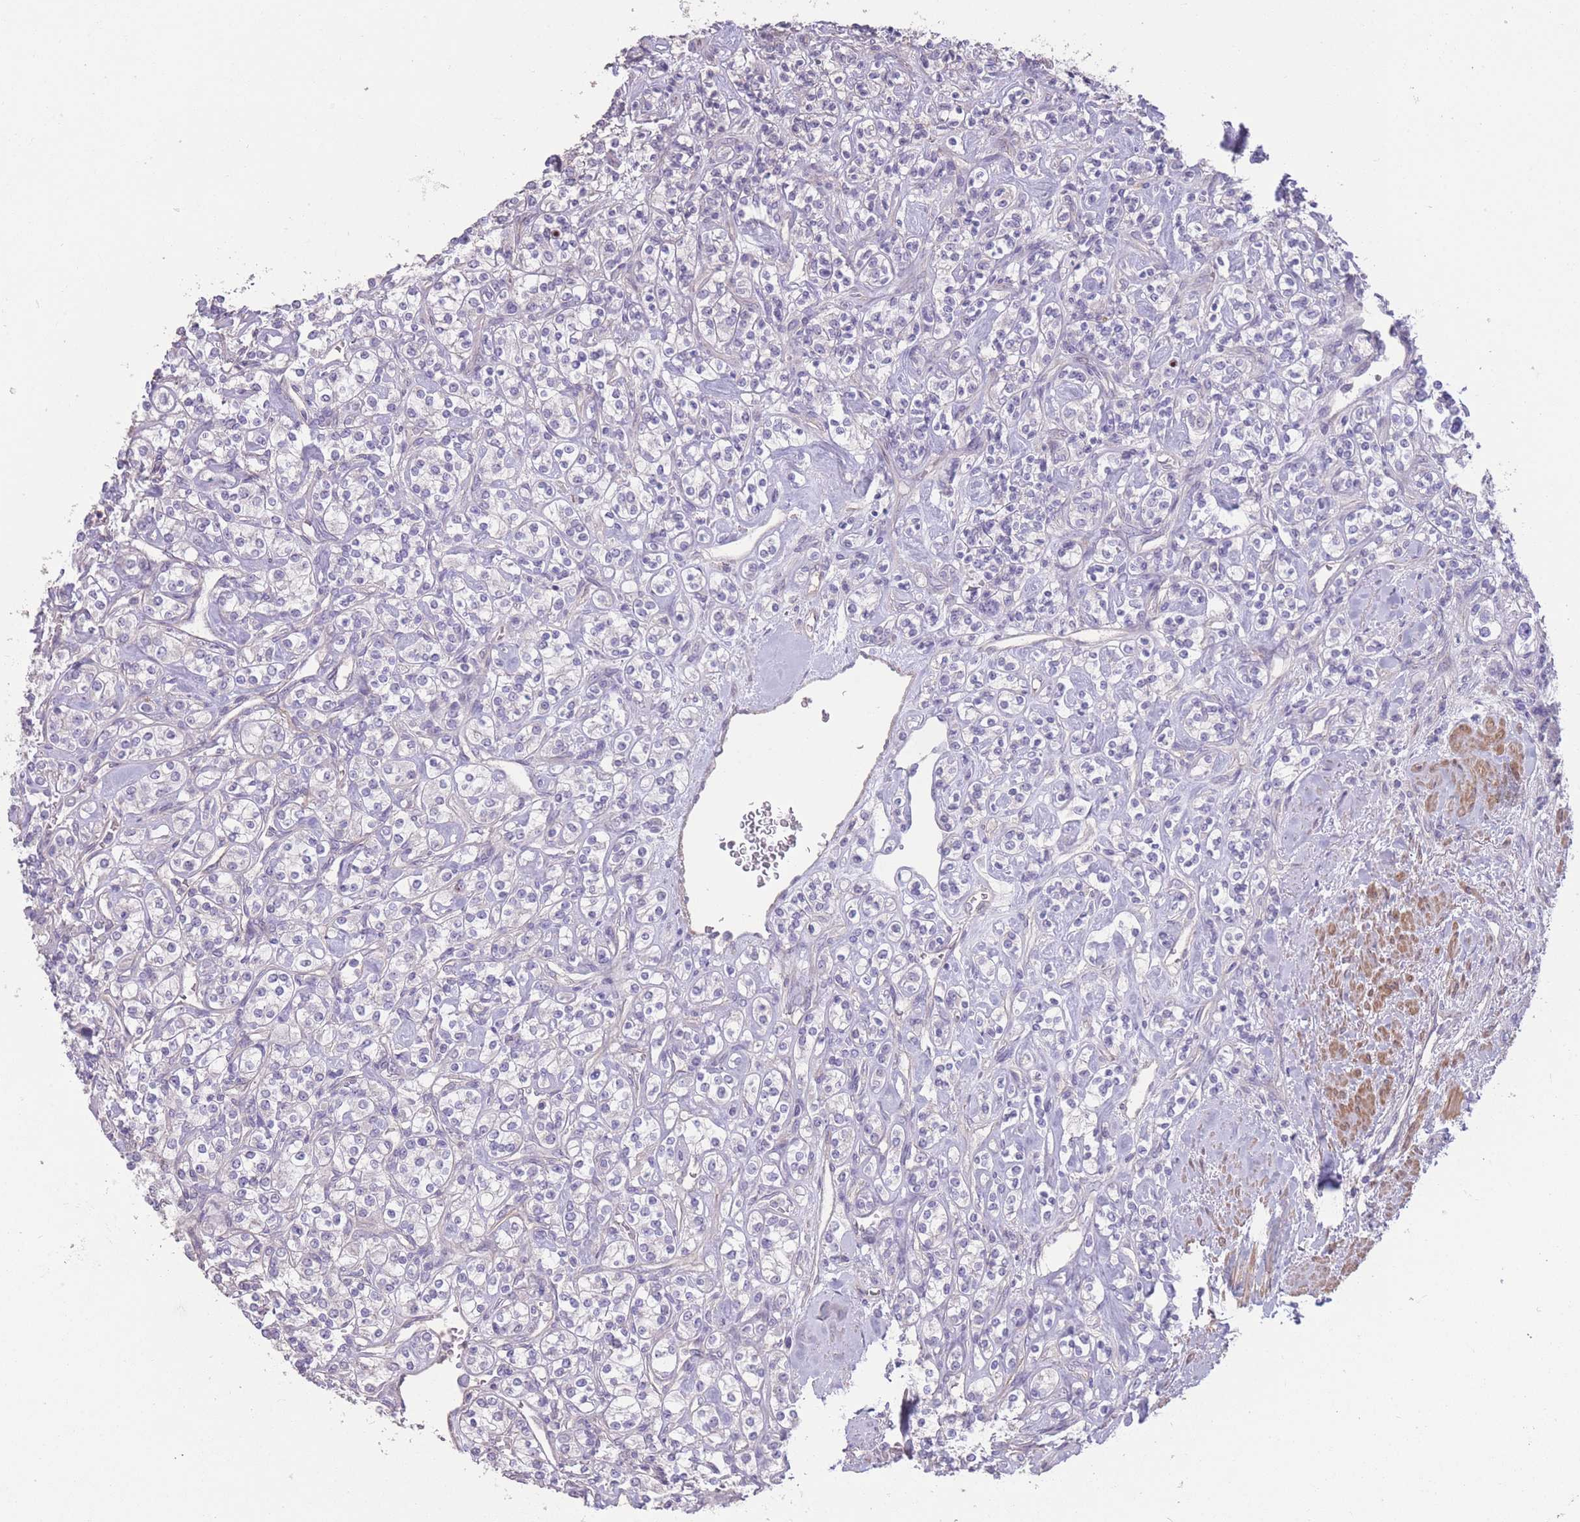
{"staining": {"intensity": "negative", "quantity": "none", "location": "none"}, "tissue": "renal cancer", "cell_type": "Tumor cells", "image_type": "cancer", "snomed": [{"axis": "morphology", "description": "Adenocarcinoma, NOS"}, {"axis": "topography", "description": "Kidney"}], "caption": "Protein analysis of adenocarcinoma (renal) reveals no significant staining in tumor cells.", "gene": "RSPH10B", "patient": {"sex": "male", "age": 77}}